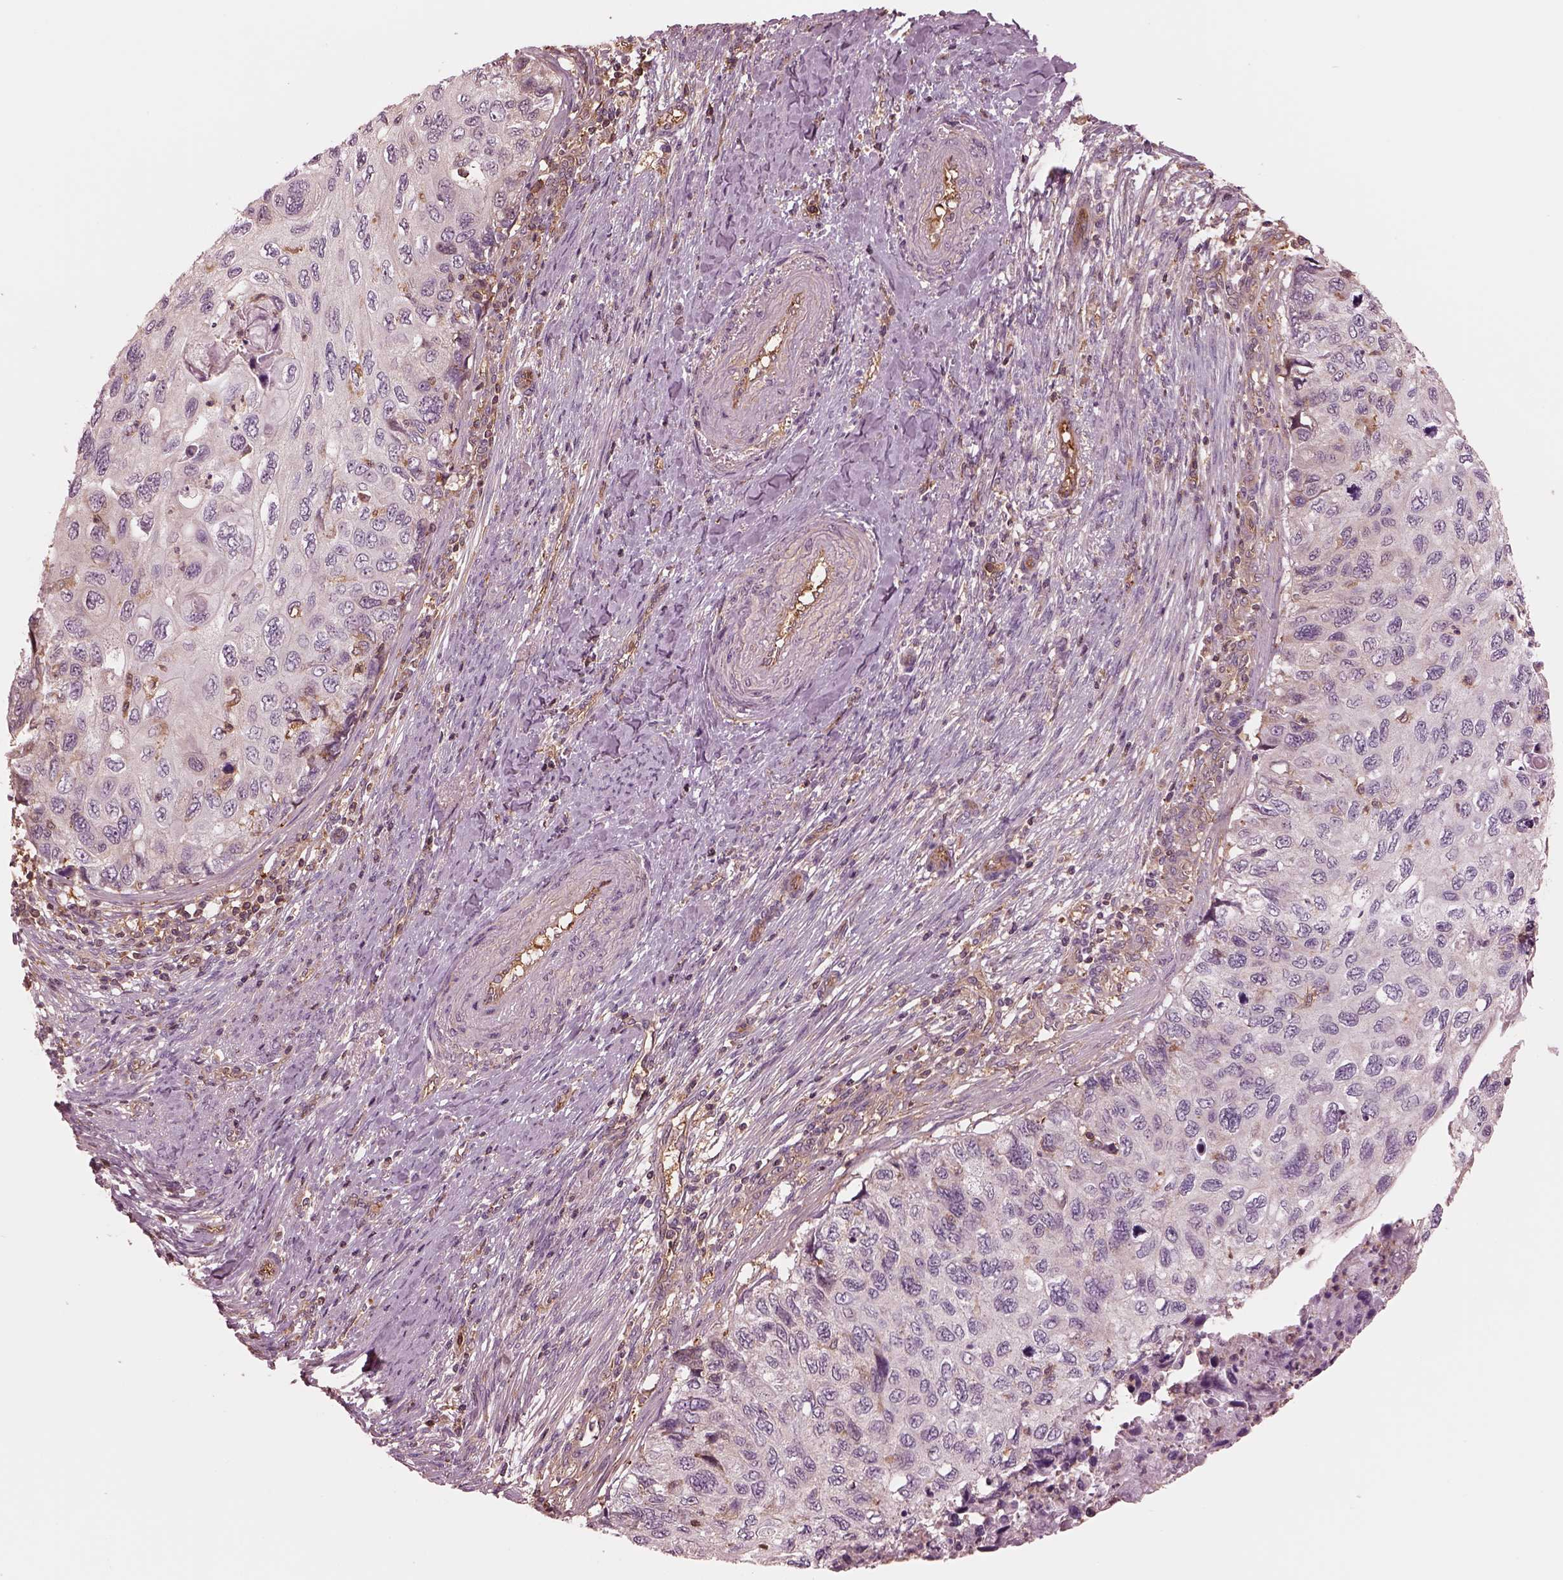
{"staining": {"intensity": "negative", "quantity": "none", "location": "none"}, "tissue": "cervical cancer", "cell_type": "Tumor cells", "image_type": "cancer", "snomed": [{"axis": "morphology", "description": "Squamous cell carcinoma, NOS"}, {"axis": "topography", "description": "Cervix"}], "caption": "Cervical squamous cell carcinoma was stained to show a protein in brown. There is no significant staining in tumor cells.", "gene": "STK33", "patient": {"sex": "female", "age": 70}}